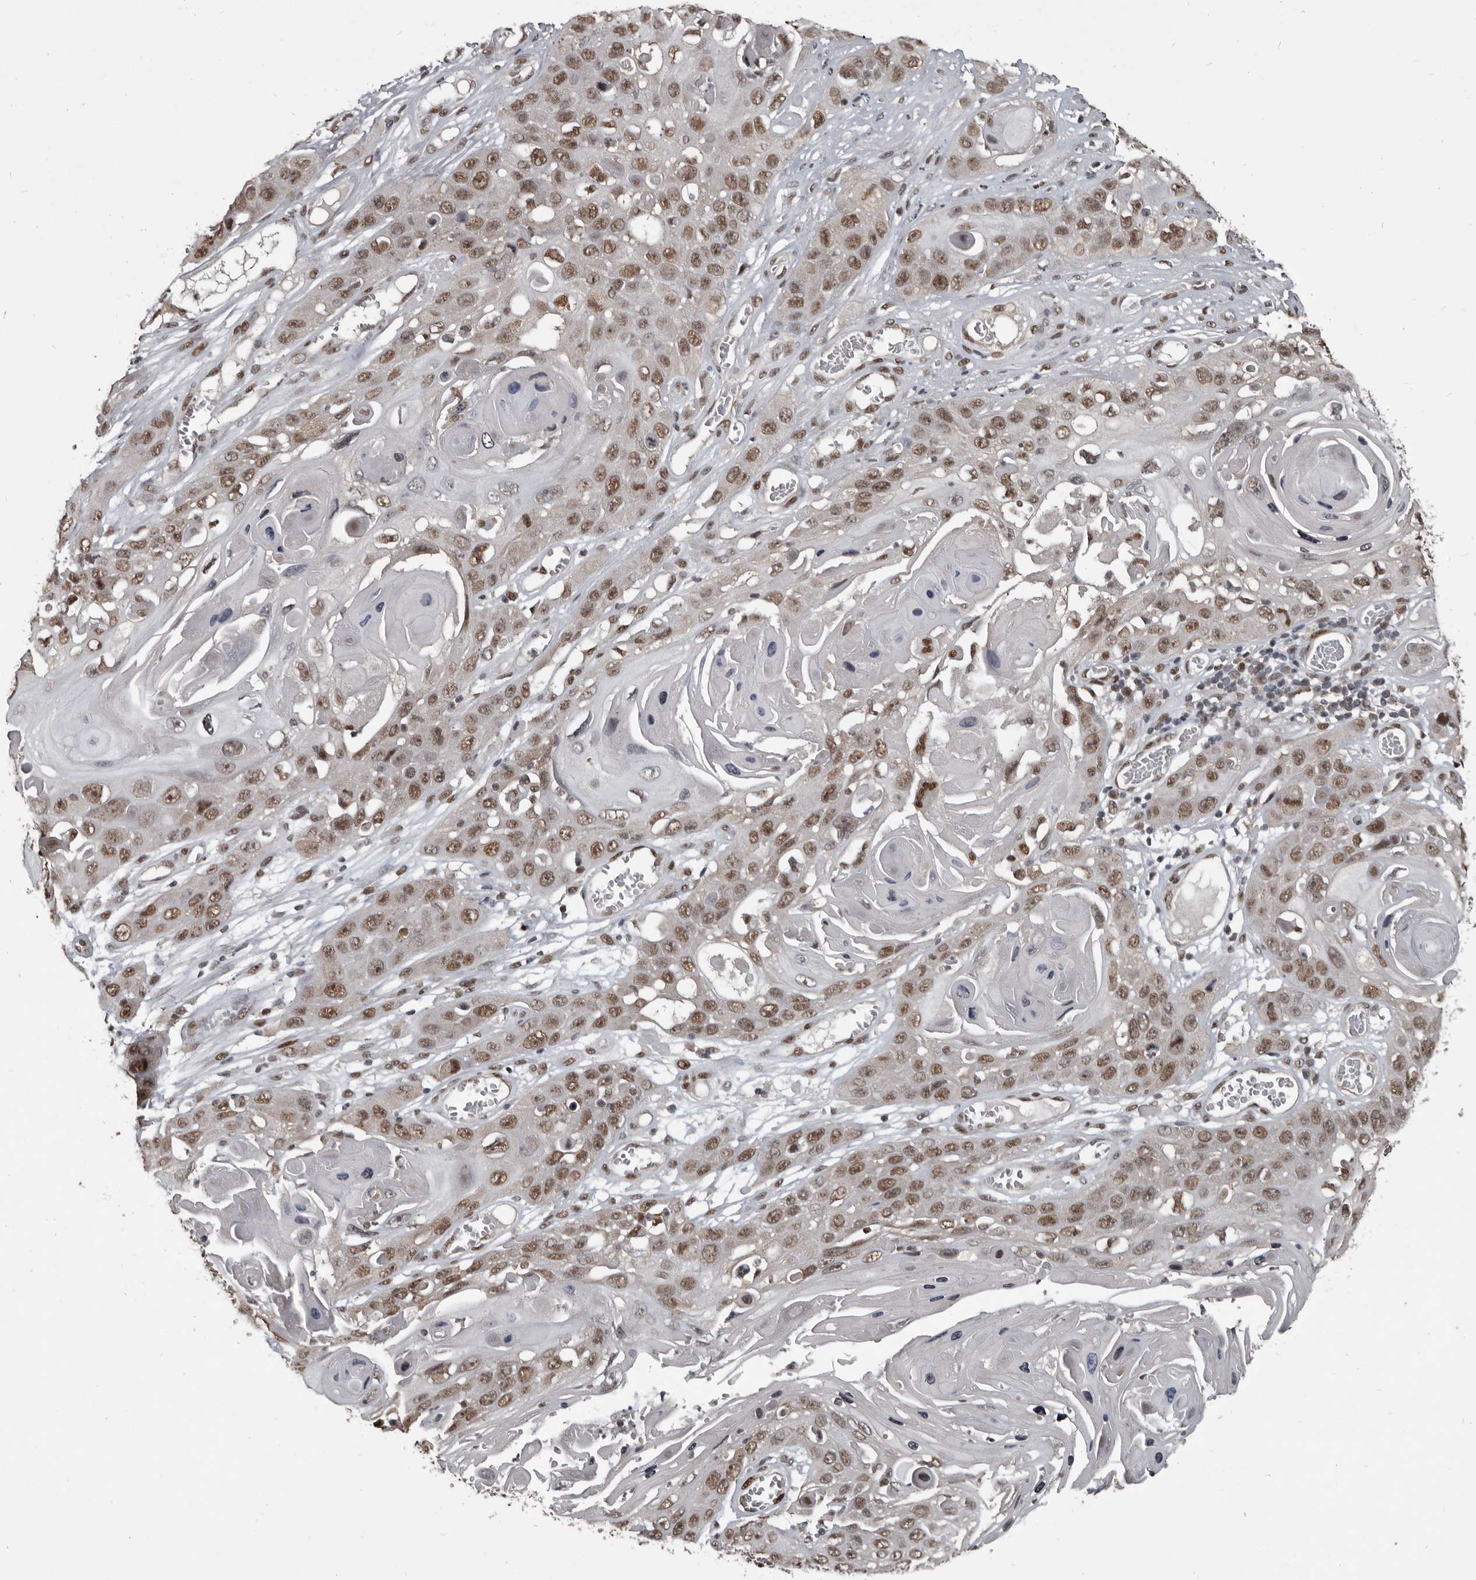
{"staining": {"intensity": "moderate", "quantity": ">75%", "location": "nuclear"}, "tissue": "skin cancer", "cell_type": "Tumor cells", "image_type": "cancer", "snomed": [{"axis": "morphology", "description": "Squamous cell carcinoma, NOS"}, {"axis": "topography", "description": "Skin"}], "caption": "Immunohistochemistry (DAB (3,3'-diaminobenzidine)) staining of human skin cancer (squamous cell carcinoma) shows moderate nuclear protein staining in about >75% of tumor cells.", "gene": "CHD1L", "patient": {"sex": "male", "age": 55}}